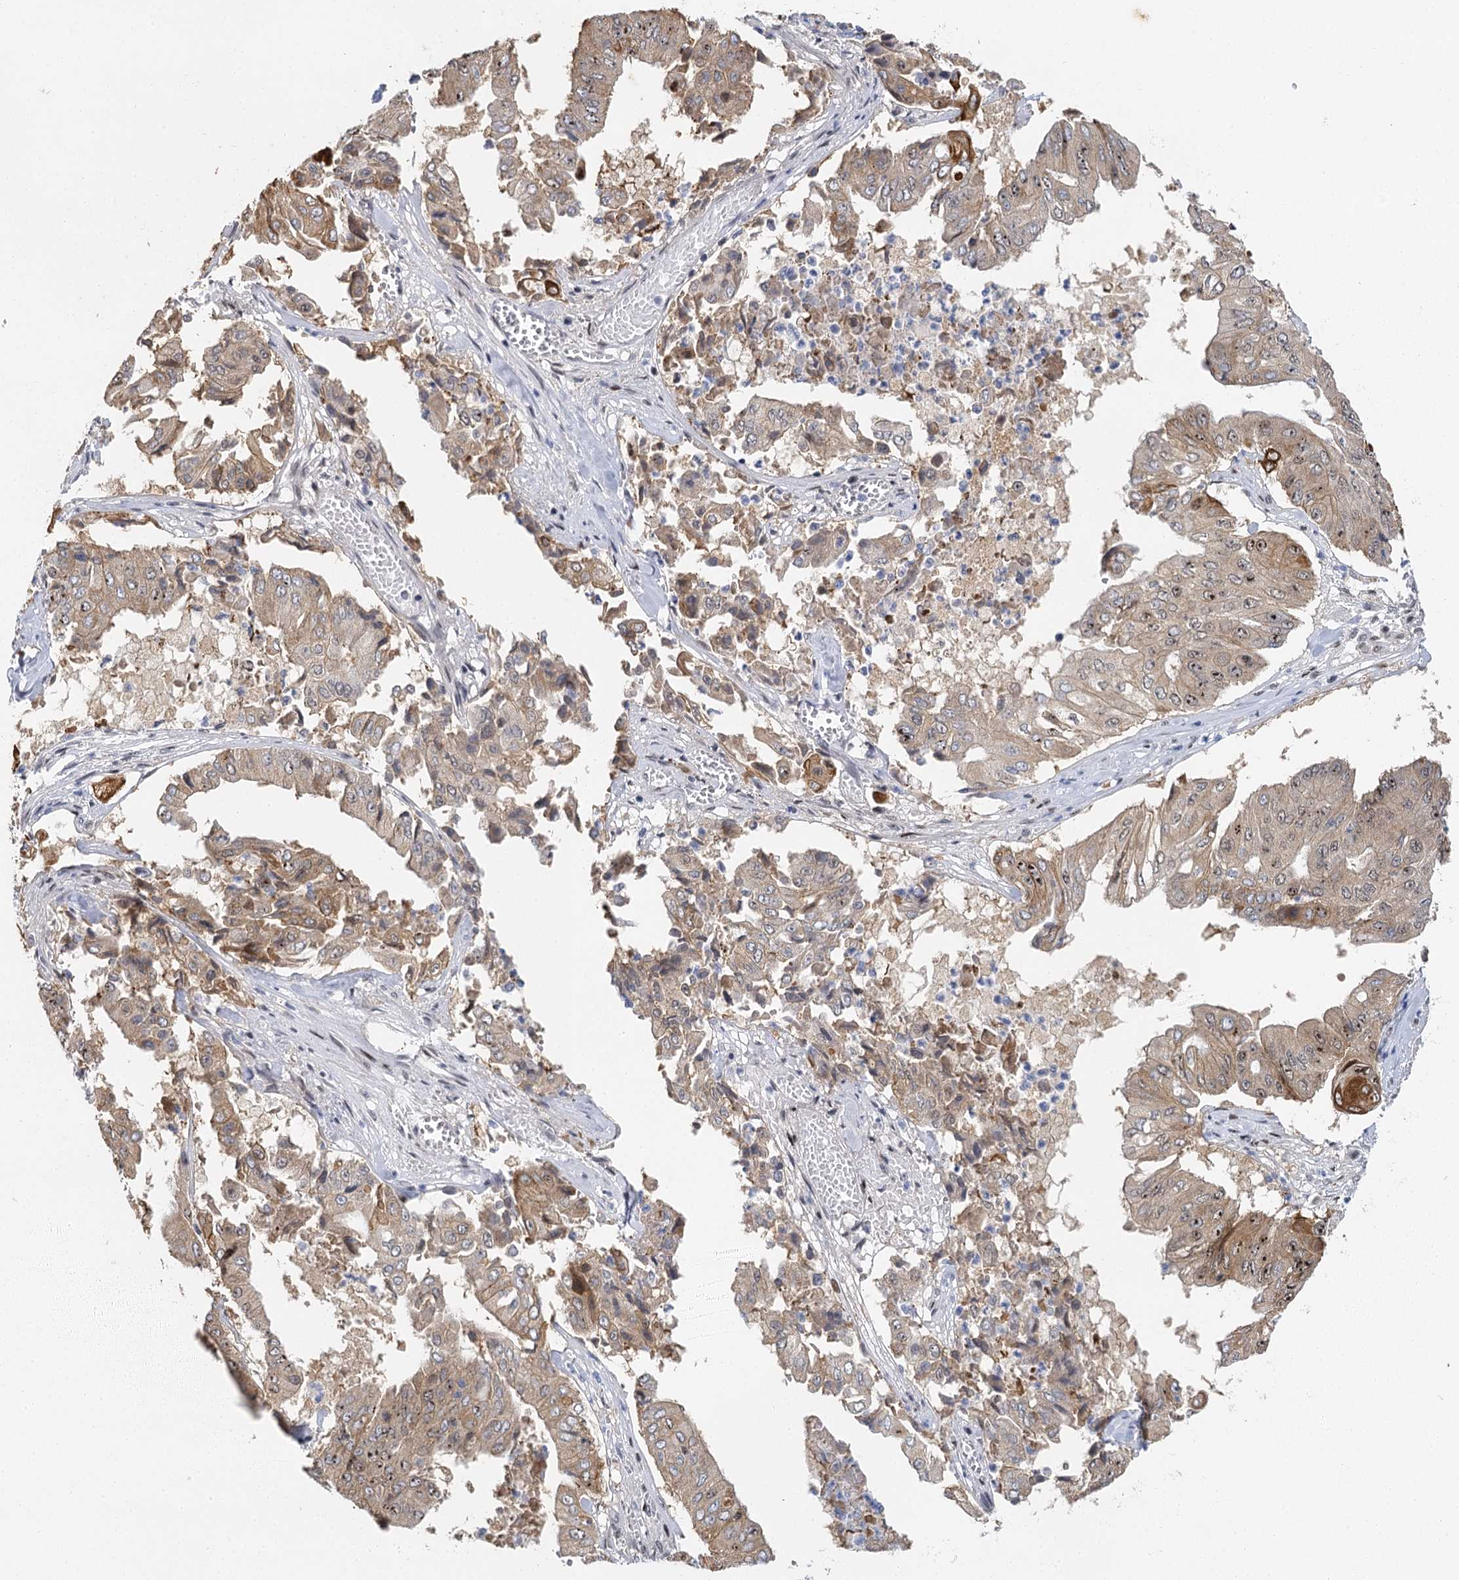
{"staining": {"intensity": "moderate", "quantity": "<25%", "location": "cytoplasmic/membranous,nuclear"}, "tissue": "pancreatic cancer", "cell_type": "Tumor cells", "image_type": "cancer", "snomed": [{"axis": "morphology", "description": "Adenocarcinoma, NOS"}, {"axis": "topography", "description": "Pancreas"}], "caption": "Immunohistochemical staining of human adenocarcinoma (pancreatic) exhibits moderate cytoplasmic/membranous and nuclear protein expression in about <25% of tumor cells.", "gene": "IL11RA", "patient": {"sex": "female", "age": 77}}